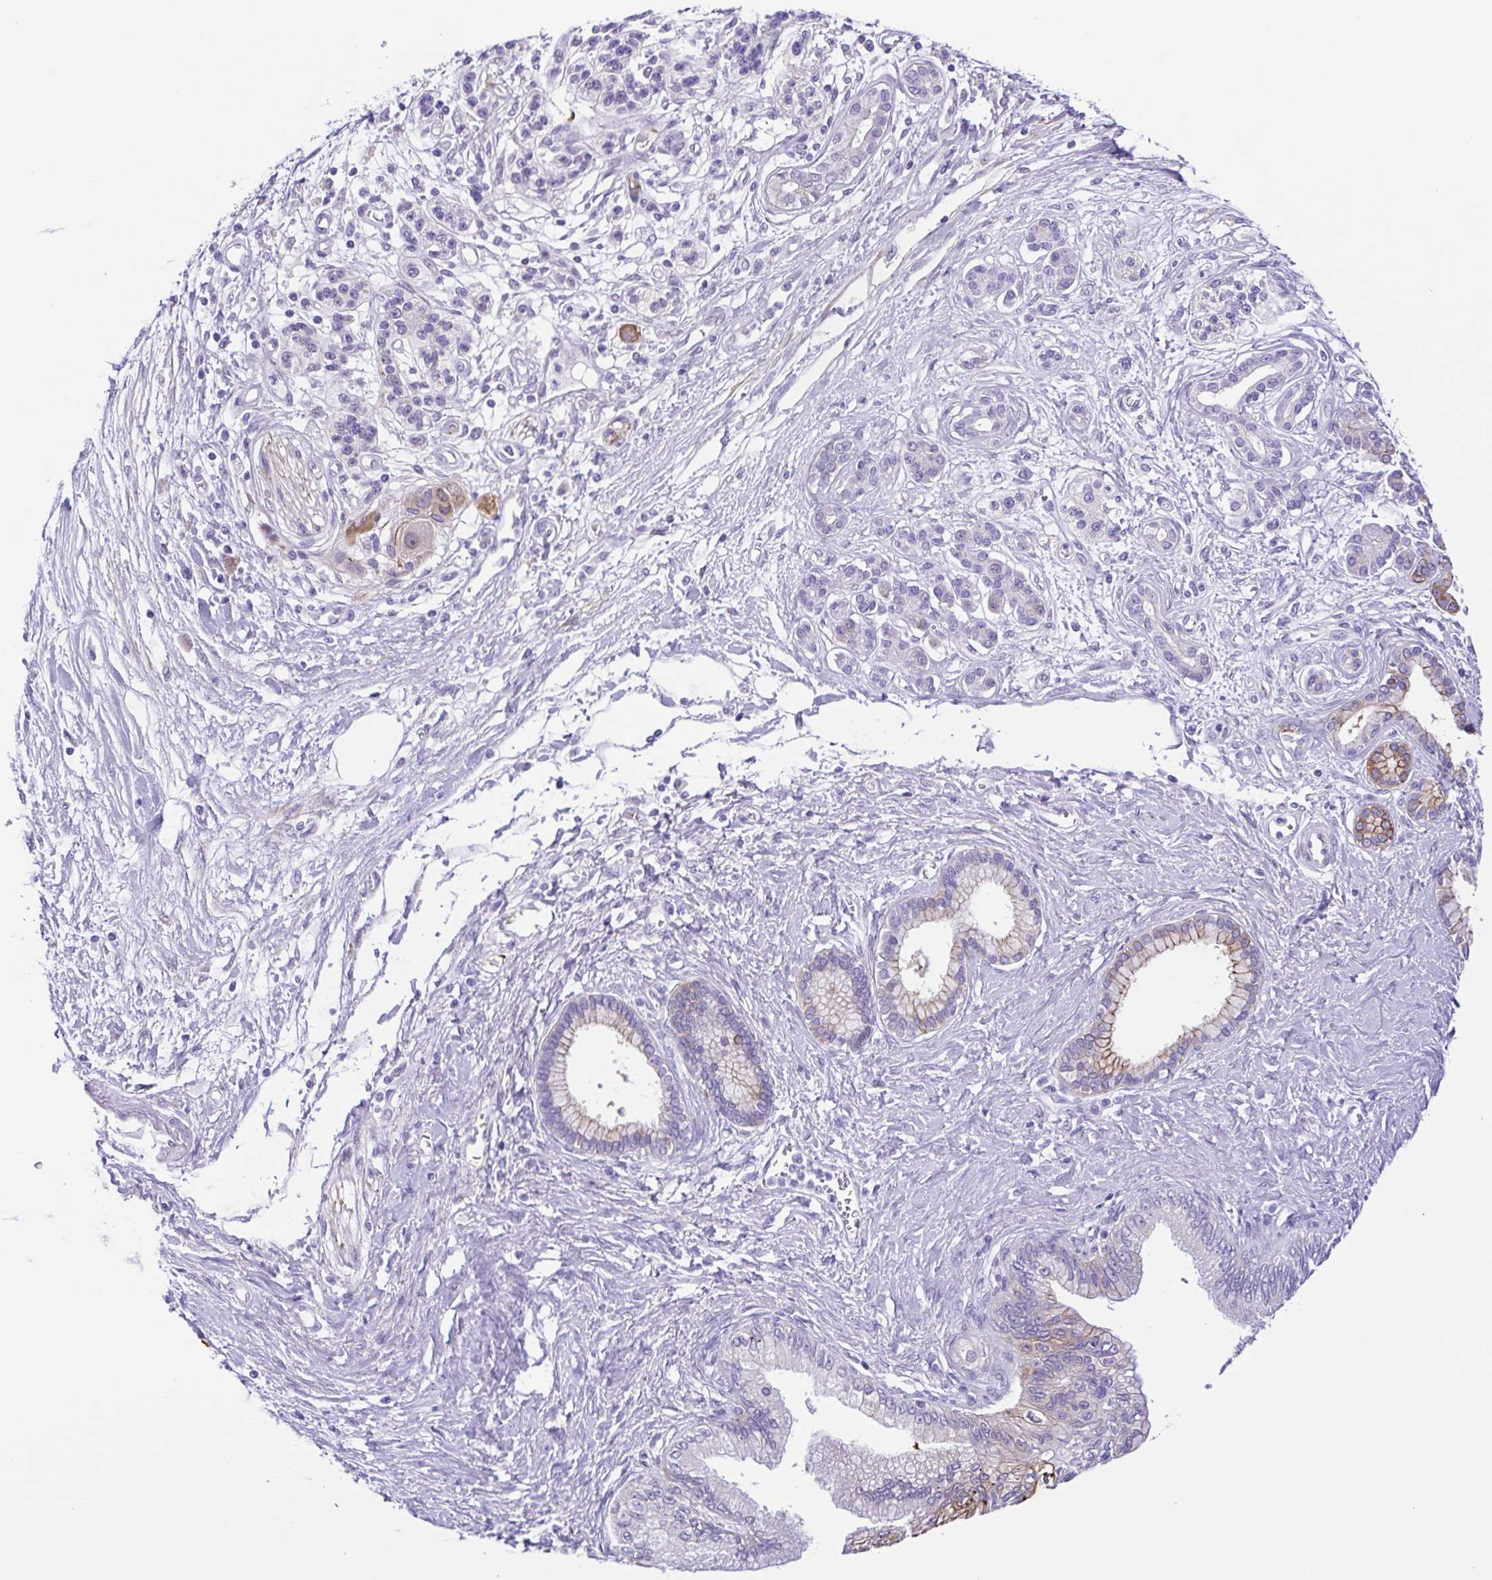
{"staining": {"intensity": "moderate", "quantity": "<25%", "location": "cytoplasmic/membranous"}, "tissue": "pancreatic cancer", "cell_type": "Tumor cells", "image_type": "cancer", "snomed": [{"axis": "morphology", "description": "Adenocarcinoma, NOS"}, {"axis": "topography", "description": "Pancreas"}], "caption": "Adenocarcinoma (pancreatic) tissue displays moderate cytoplasmic/membranous positivity in about <25% of tumor cells", "gene": "DCLK2", "patient": {"sex": "female", "age": 77}}